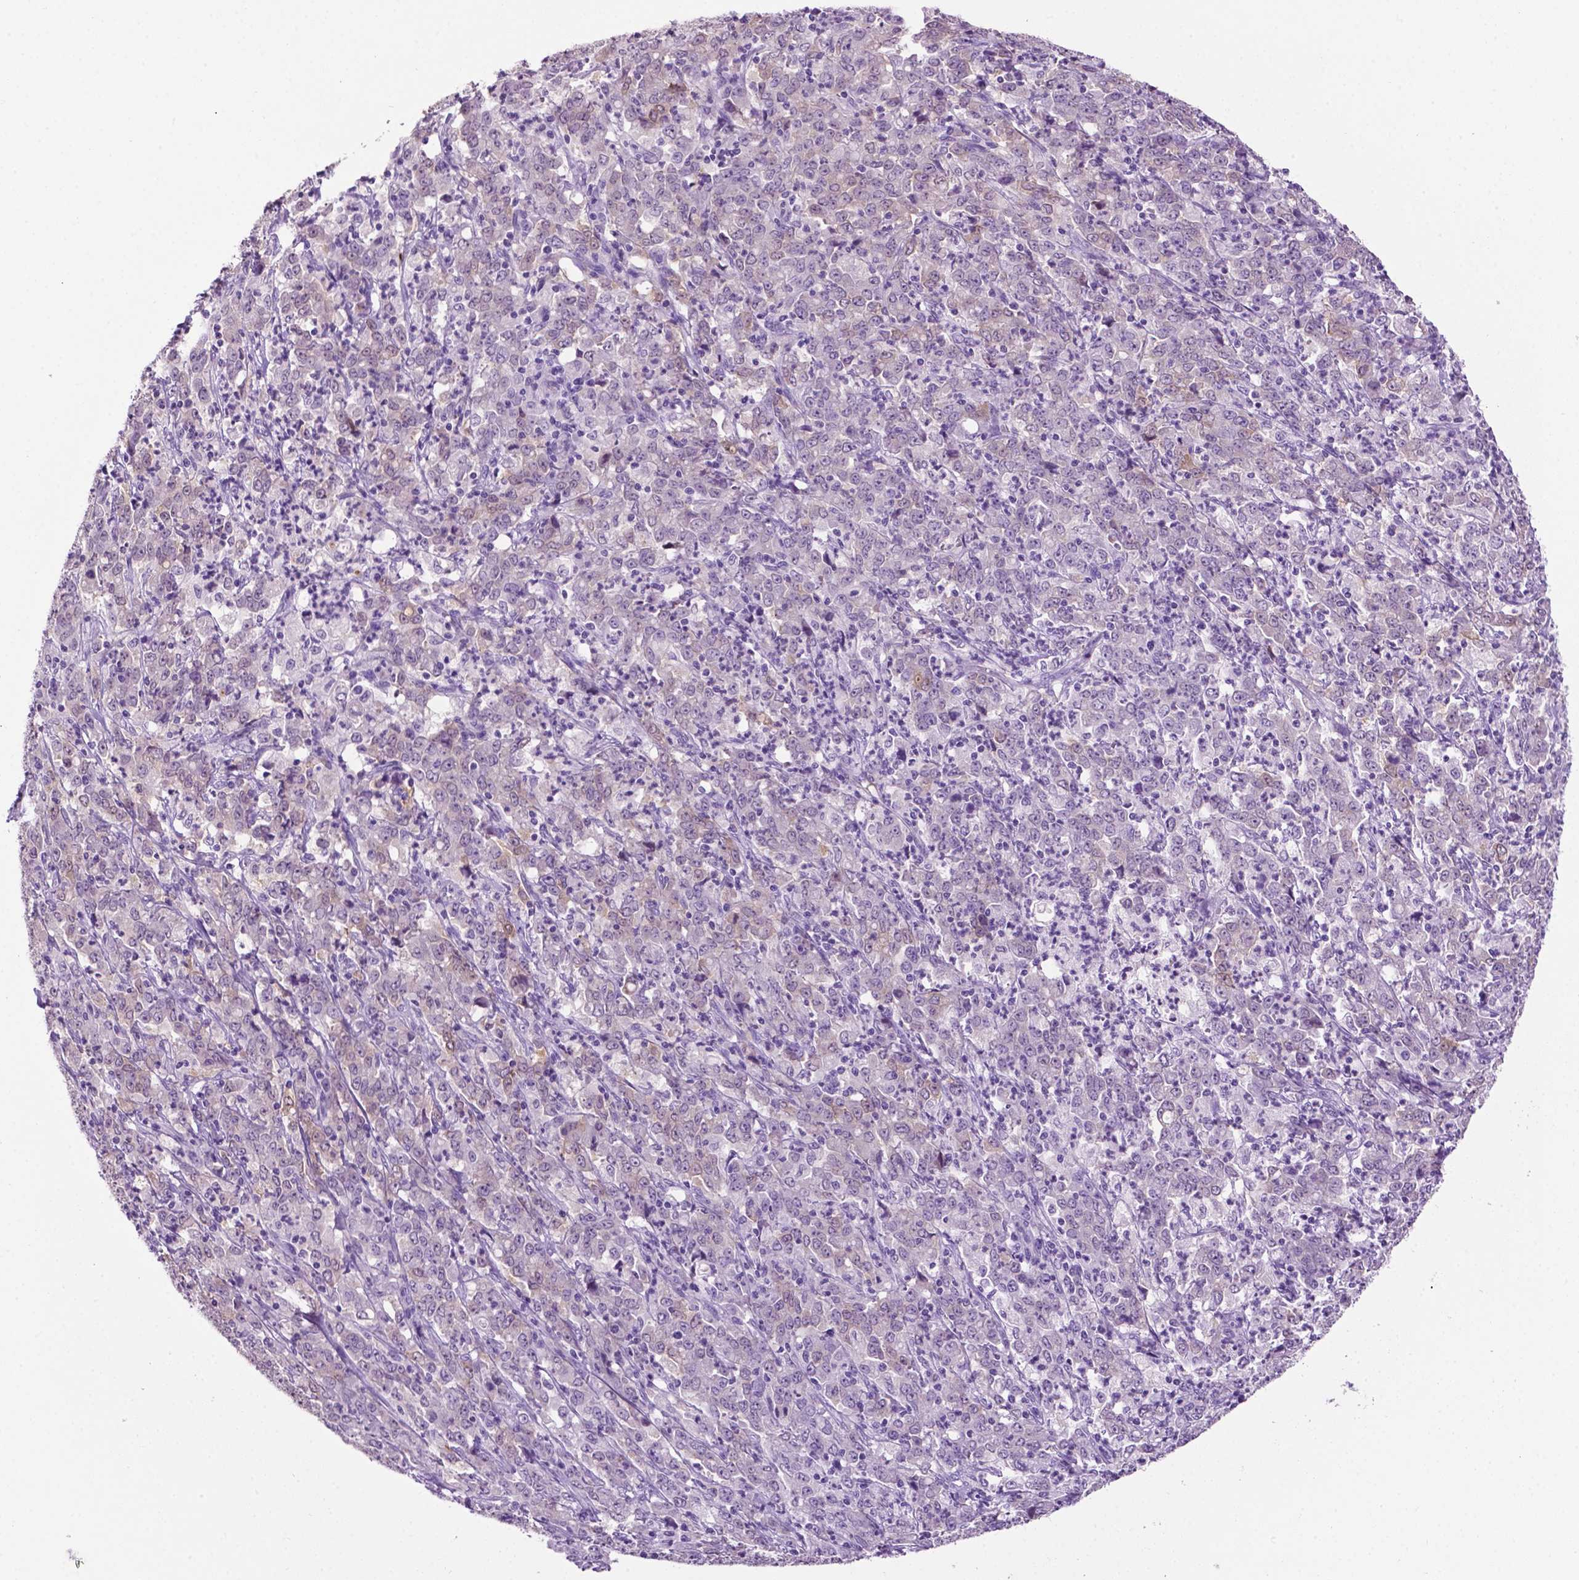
{"staining": {"intensity": "weak", "quantity": "<25%", "location": "cytoplasmic/membranous"}, "tissue": "stomach cancer", "cell_type": "Tumor cells", "image_type": "cancer", "snomed": [{"axis": "morphology", "description": "Adenocarcinoma, NOS"}, {"axis": "topography", "description": "Stomach, lower"}], "caption": "An immunohistochemistry (IHC) photomicrograph of adenocarcinoma (stomach) is shown. There is no staining in tumor cells of adenocarcinoma (stomach).", "gene": "PHGR1", "patient": {"sex": "female", "age": 71}}